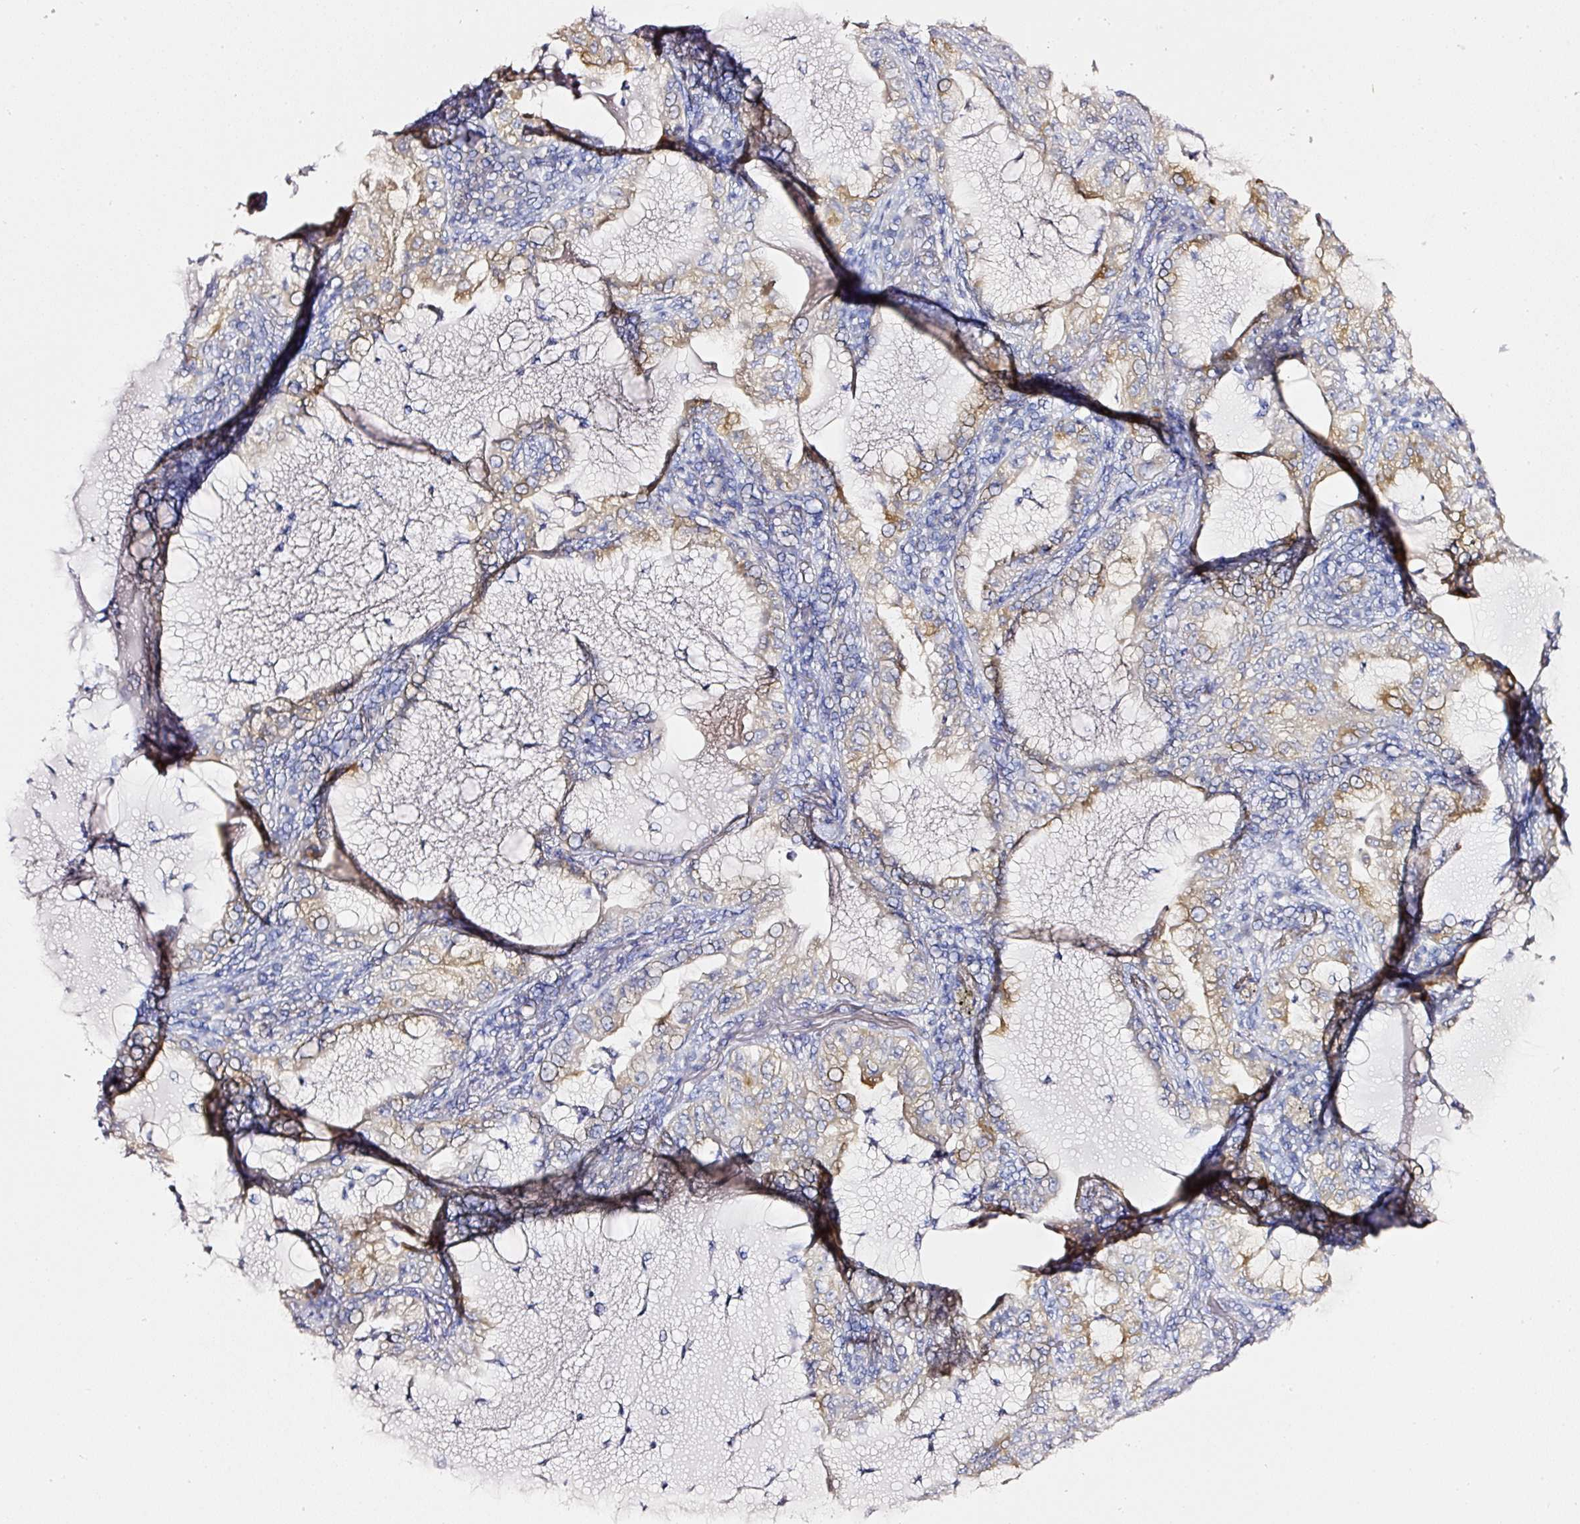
{"staining": {"intensity": "moderate", "quantity": "<25%", "location": "cytoplasmic/membranous"}, "tissue": "lung cancer", "cell_type": "Tumor cells", "image_type": "cancer", "snomed": [{"axis": "morphology", "description": "Adenocarcinoma, NOS"}, {"axis": "topography", "description": "Lung"}], "caption": "Immunohistochemical staining of adenocarcinoma (lung) shows moderate cytoplasmic/membranous protein positivity in about <25% of tumor cells.", "gene": "PDXDC1", "patient": {"sex": "female", "age": 73}}